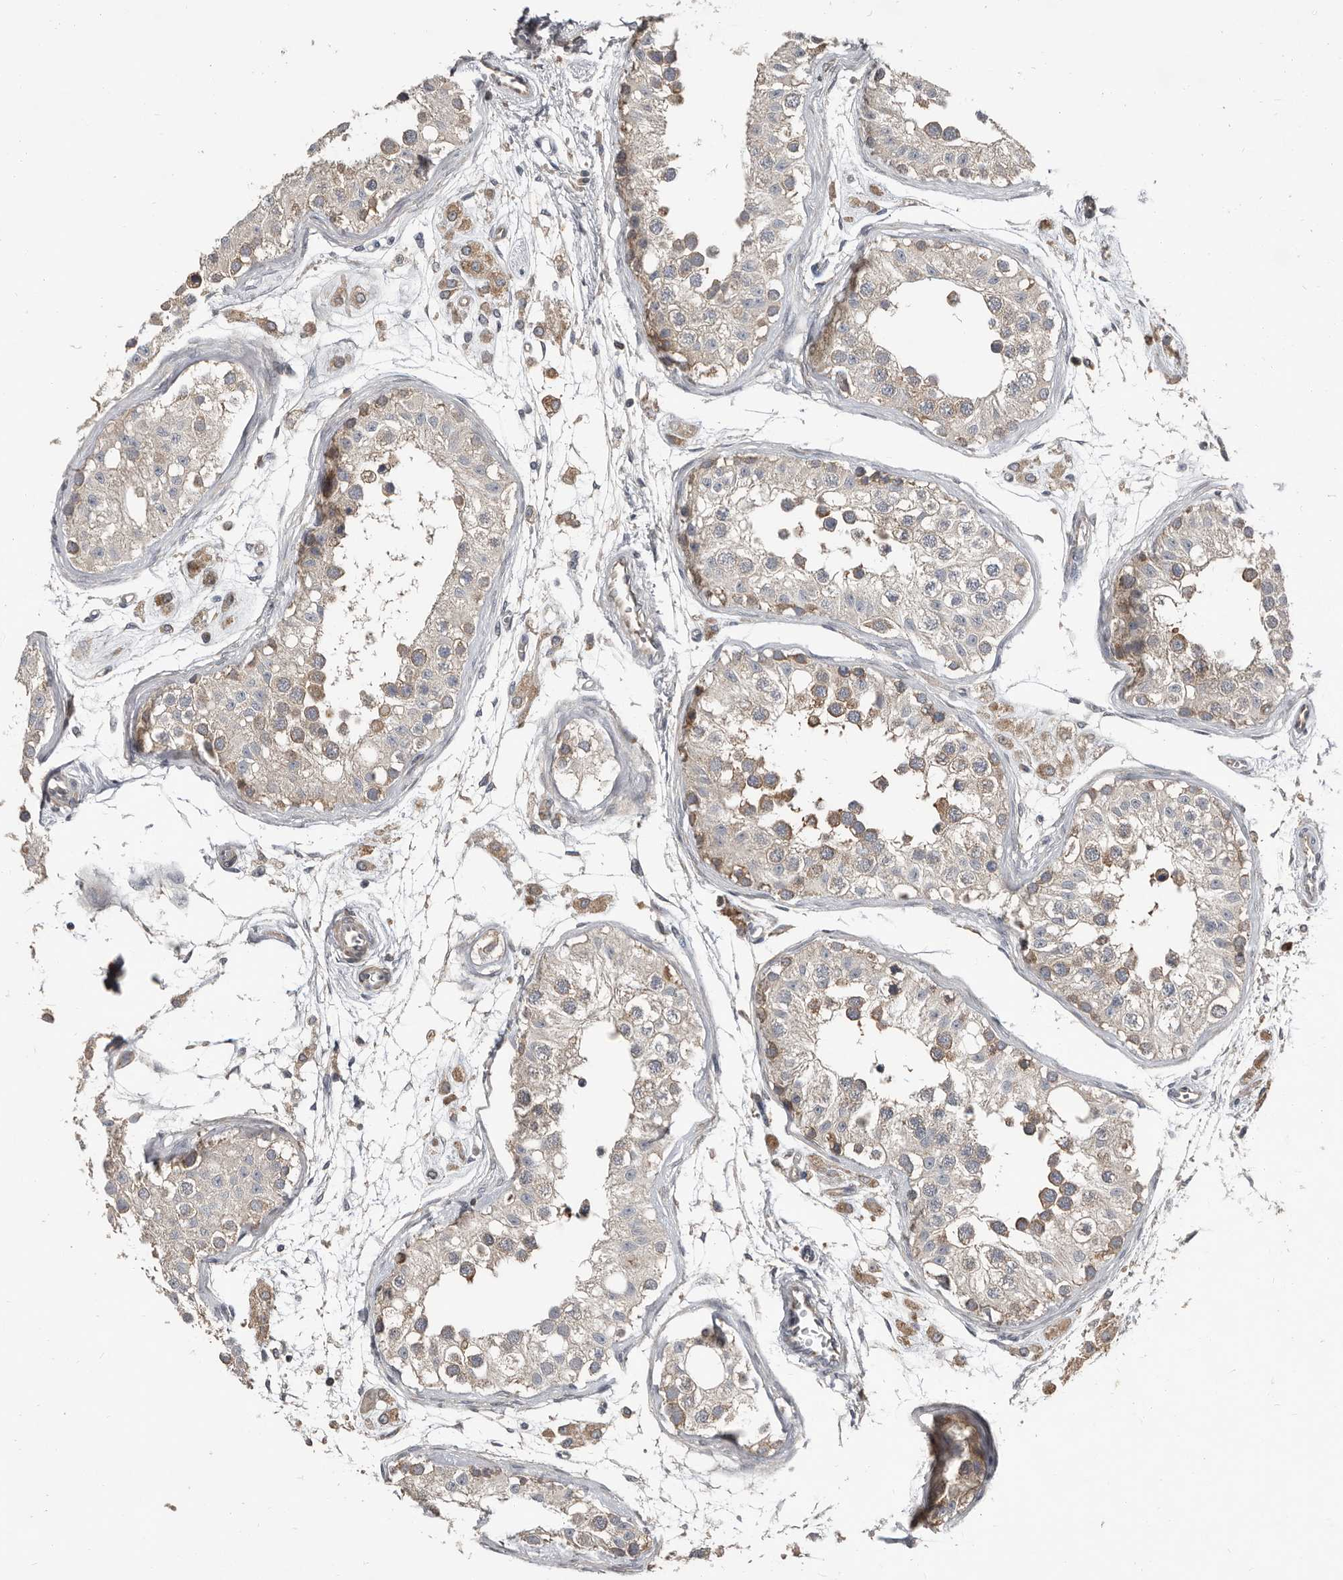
{"staining": {"intensity": "moderate", "quantity": "25%-75%", "location": "cytoplasmic/membranous"}, "tissue": "testis", "cell_type": "Cells in seminiferous ducts", "image_type": "normal", "snomed": [{"axis": "morphology", "description": "Normal tissue, NOS"}, {"axis": "morphology", "description": "Adenocarcinoma, metastatic, NOS"}, {"axis": "topography", "description": "Testis"}], "caption": "Protein staining demonstrates moderate cytoplasmic/membranous expression in approximately 25%-75% of cells in seminiferous ducts in unremarkable testis. Nuclei are stained in blue.", "gene": "AKNAD1", "patient": {"sex": "male", "age": 26}}